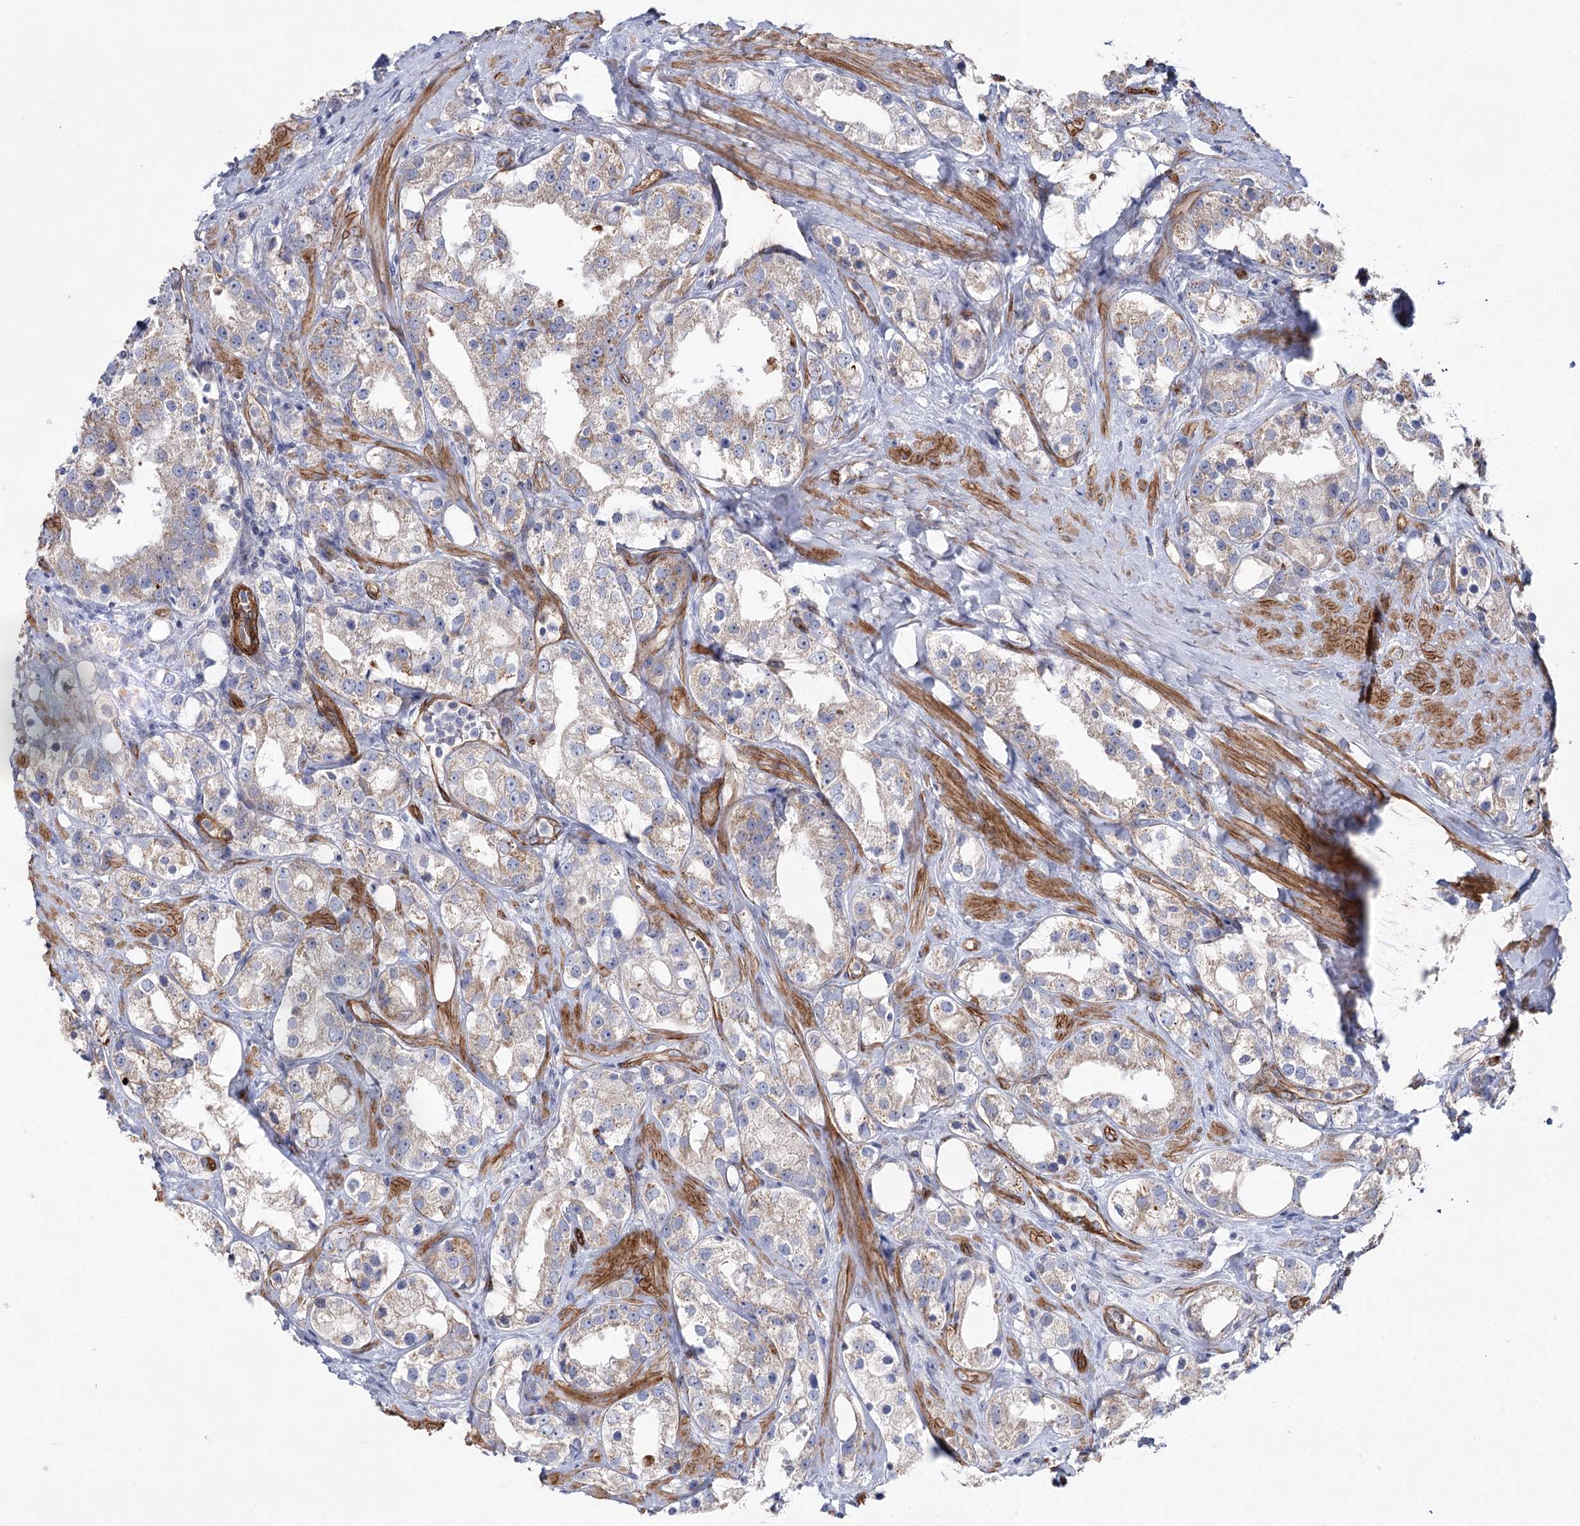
{"staining": {"intensity": "weak", "quantity": "<25%", "location": "cytoplasmic/membranous"}, "tissue": "prostate cancer", "cell_type": "Tumor cells", "image_type": "cancer", "snomed": [{"axis": "morphology", "description": "Adenocarcinoma, NOS"}, {"axis": "topography", "description": "Prostate"}], "caption": "The immunohistochemistry (IHC) histopathology image has no significant staining in tumor cells of adenocarcinoma (prostate) tissue. (DAB (3,3'-diaminobenzidine) immunohistochemistry visualized using brightfield microscopy, high magnification).", "gene": "TMEM164", "patient": {"sex": "male", "age": 79}}